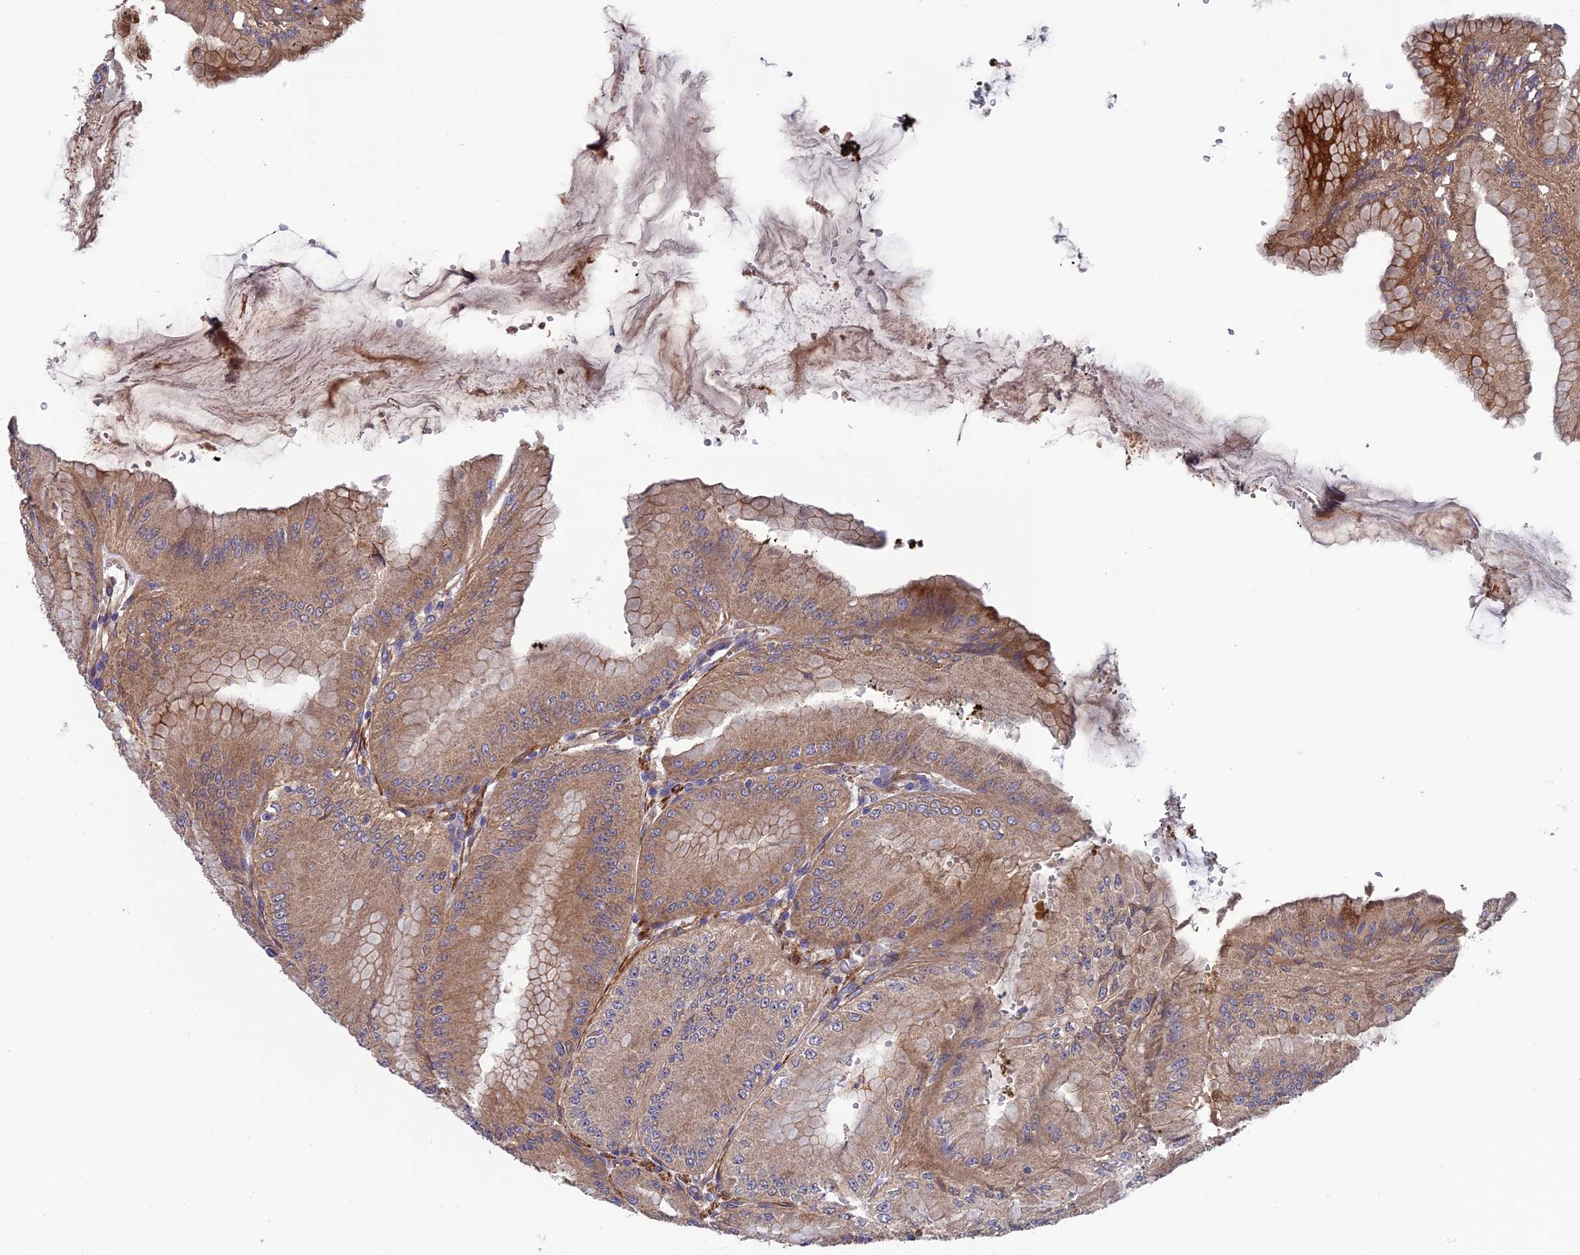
{"staining": {"intensity": "strong", "quantity": ">75%", "location": "cytoplasmic/membranous"}, "tissue": "stomach", "cell_type": "Glandular cells", "image_type": "normal", "snomed": [{"axis": "morphology", "description": "Normal tissue, NOS"}, {"axis": "topography", "description": "Stomach, lower"}], "caption": "Protein analysis of benign stomach demonstrates strong cytoplasmic/membranous expression in approximately >75% of glandular cells.", "gene": "ADAMTS15", "patient": {"sex": "male", "age": 71}}